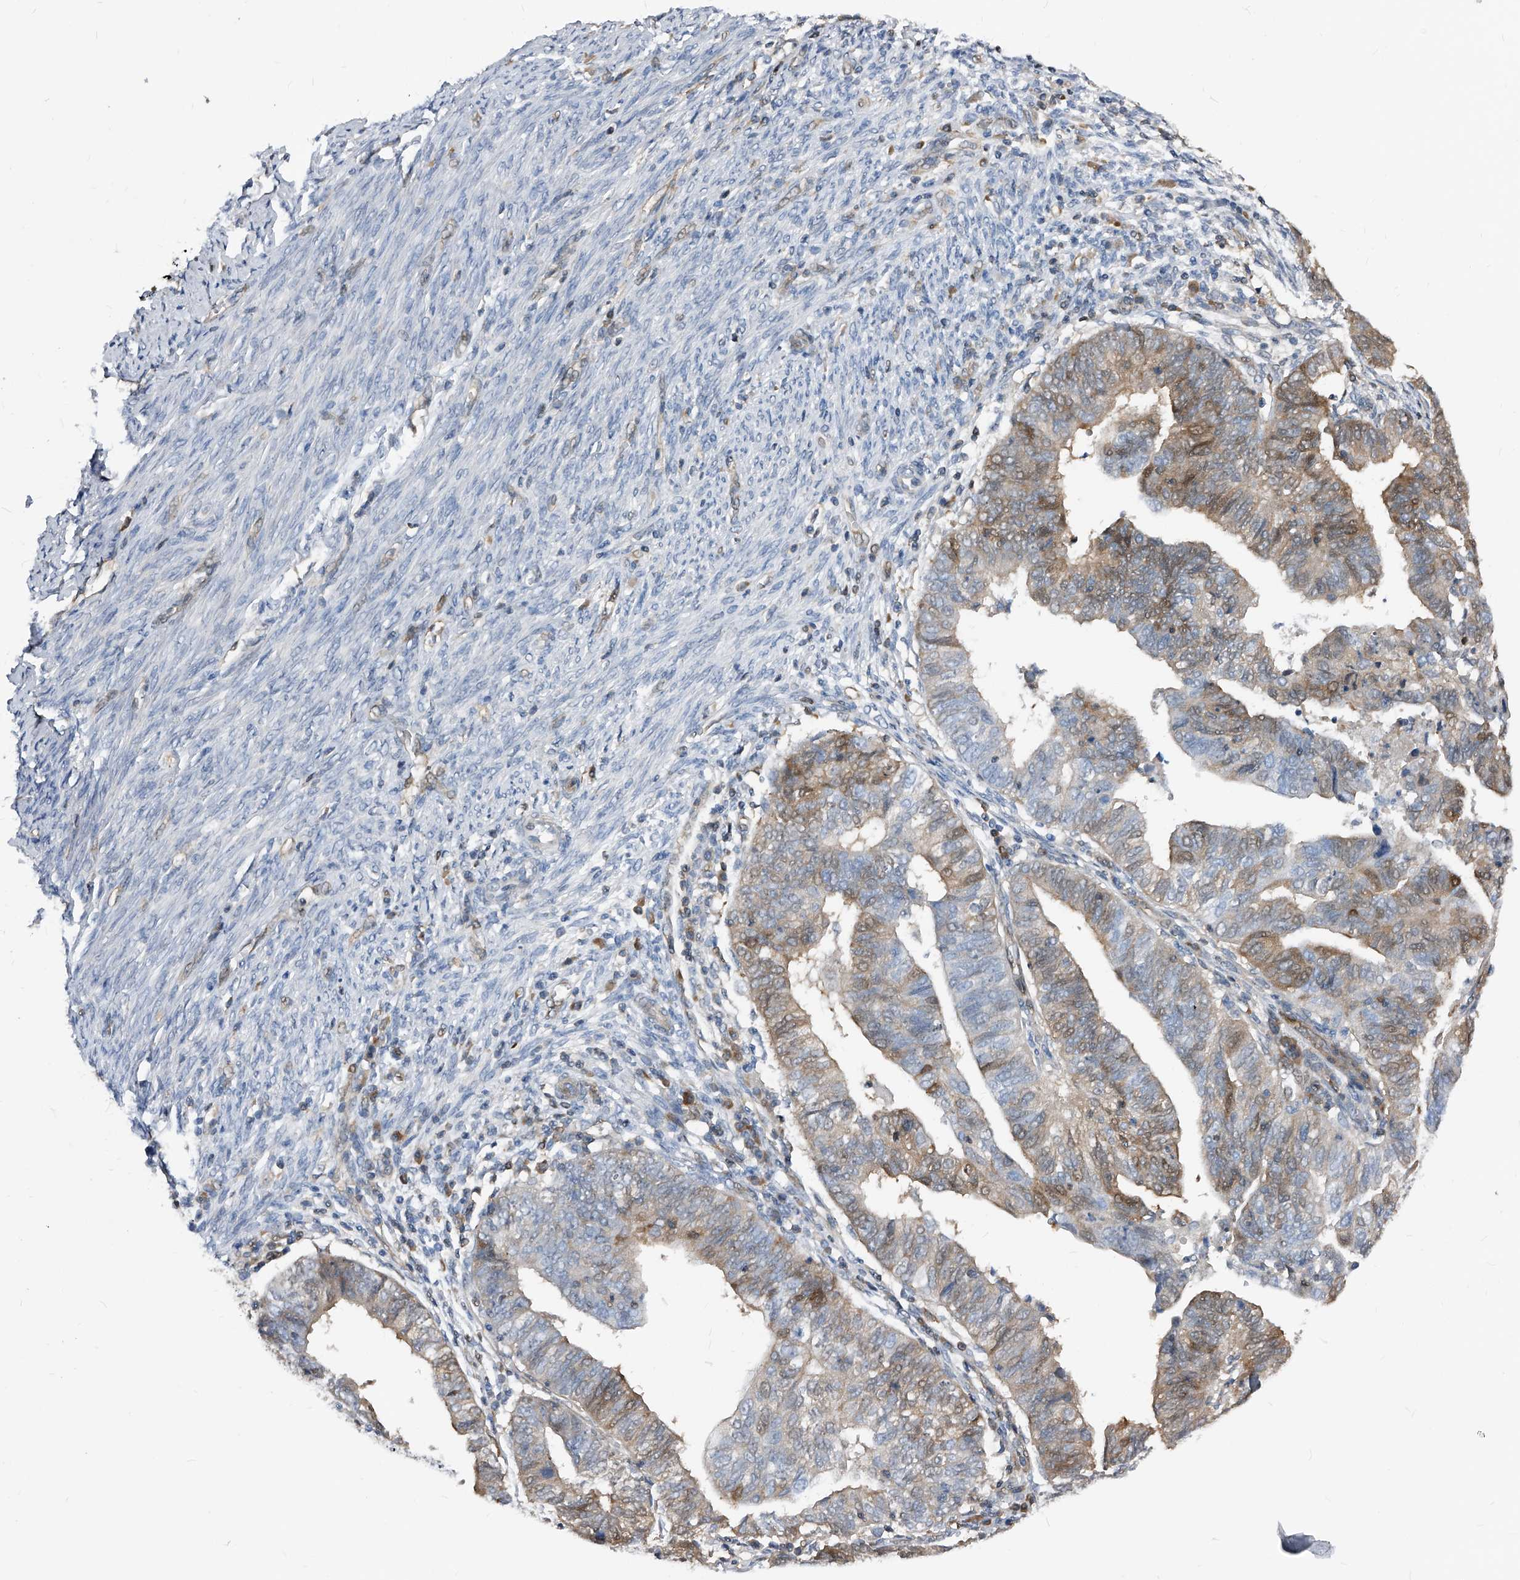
{"staining": {"intensity": "weak", "quantity": "25%-75%", "location": "cytoplasmic/membranous"}, "tissue": "endometrial cancer", "cell_type": "Tumor cells", "image_type": "cancer", "snomed": [{"axis": "morphology", "description": "Adenocarcinoma, NOS"}, {"axis": "topography", "description": "Uterus"}], "caption": "Weak cytoplasmic/membranous positivity for a protein is seen in about 25%-75% of tumor cells of endometrial cancer (adenocarcinoma) using immunohistochemistry.", "gene": "MAP2K6", "patient": {"sex": "female", "age": 77}}